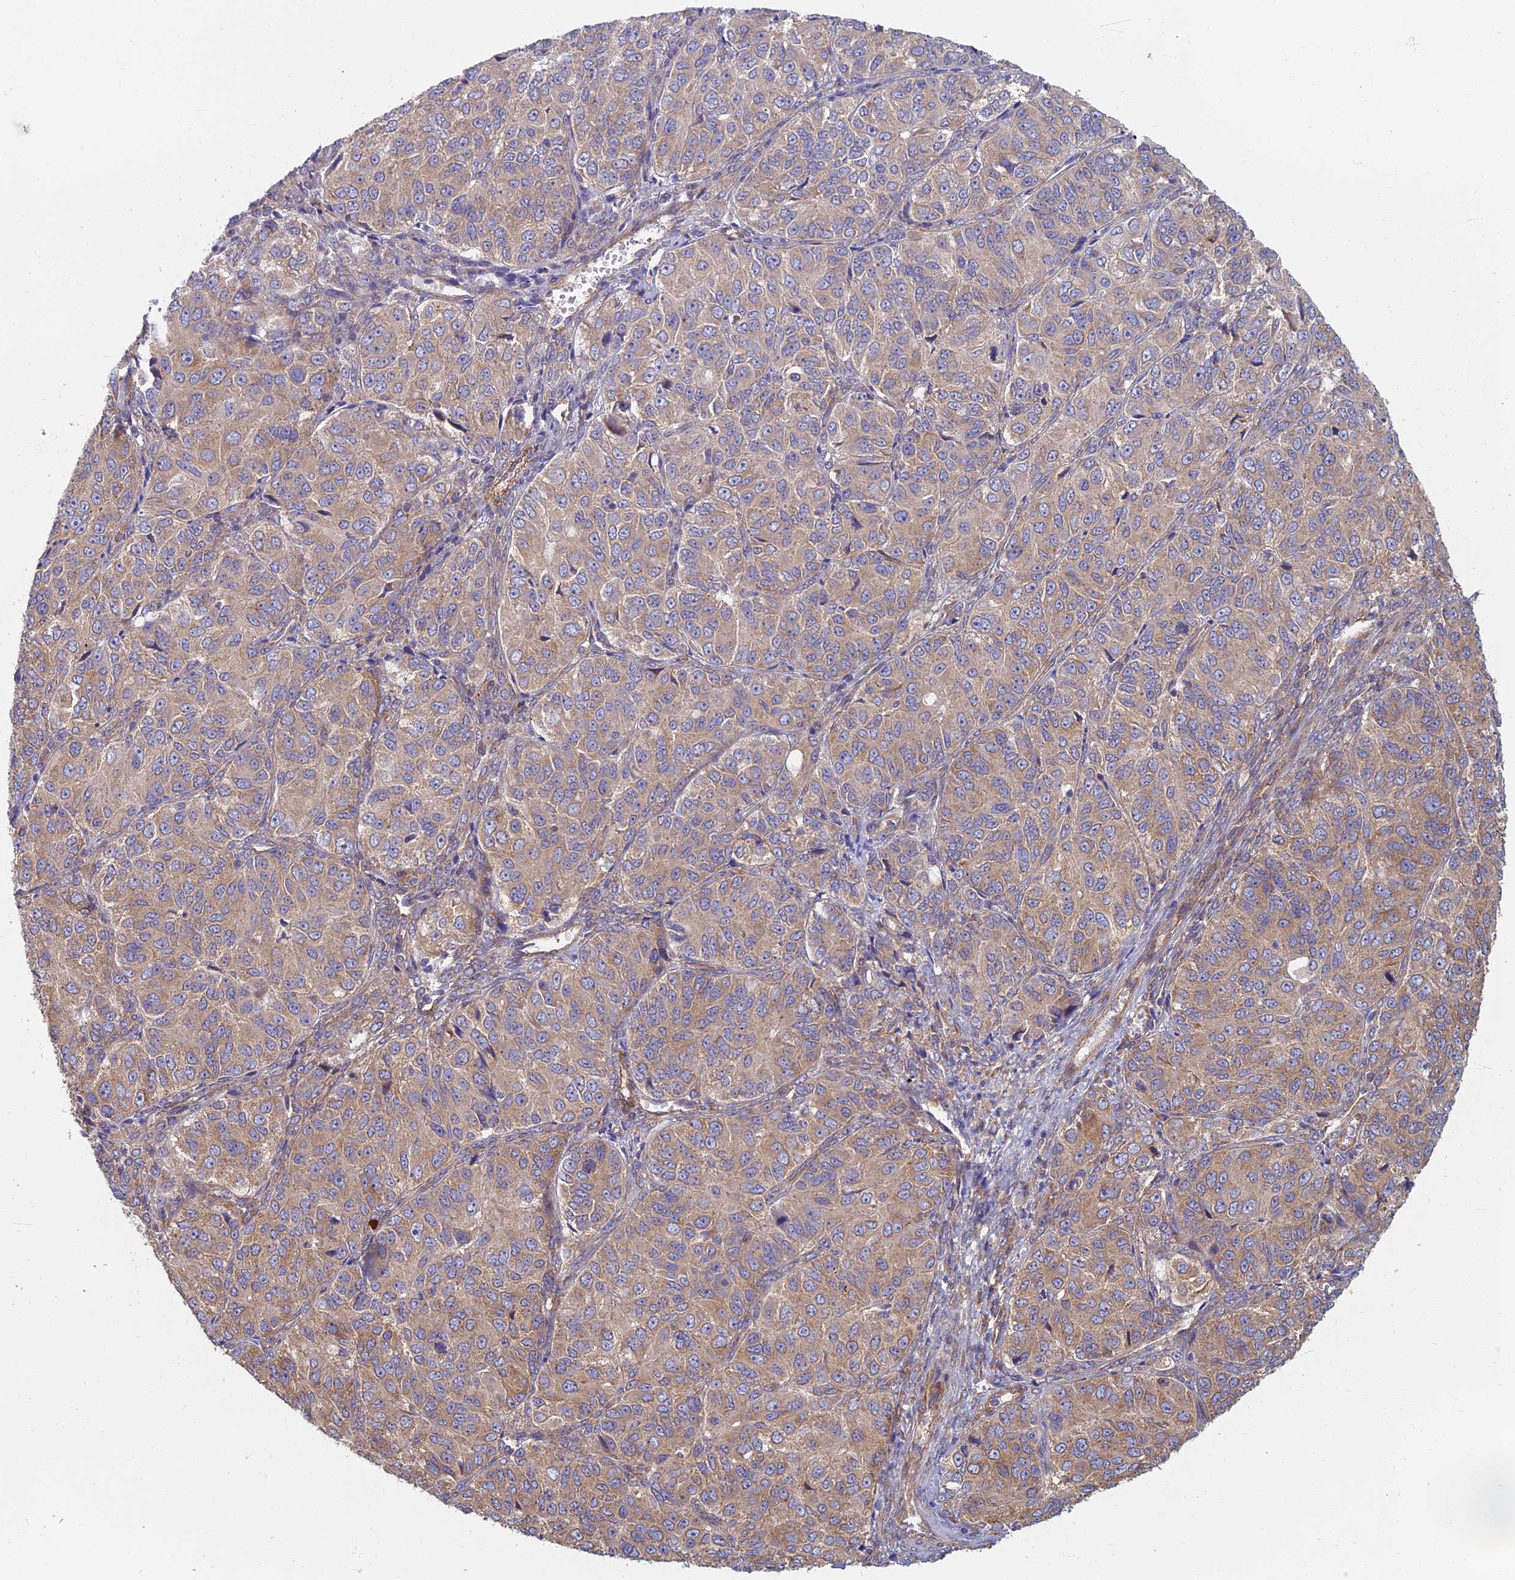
{"staining": {"intensity": "moderate", "quantity": "25%-75%", "location": "cytoplasmic/membranous"}, "tissue": "ovarian cancer", "cell_type": "Tumor cells", "image_type": "cancer", "snomed": [{"axis": "morphology", "description": "Carcinoma, endometroid"}, {"axis": "topography", "description": "Ovary"}], "caption": "Ovarian cancer (endometroid carcinoma) stained with DAB (3,3'-diaminobenzidine) IHC demonstrates medium levels of moderate cytoplasmic/membranous positivity in about 25%-75% of tumor cells. The protein of interest is stained brown, and the nuclei are stained in blue (DAB (3,3'-diaminobenzidine) IHC with brightfield microscopy, high magnification).", "gene": "RBSN", "patient": {"sex": "female", "age": 51}}